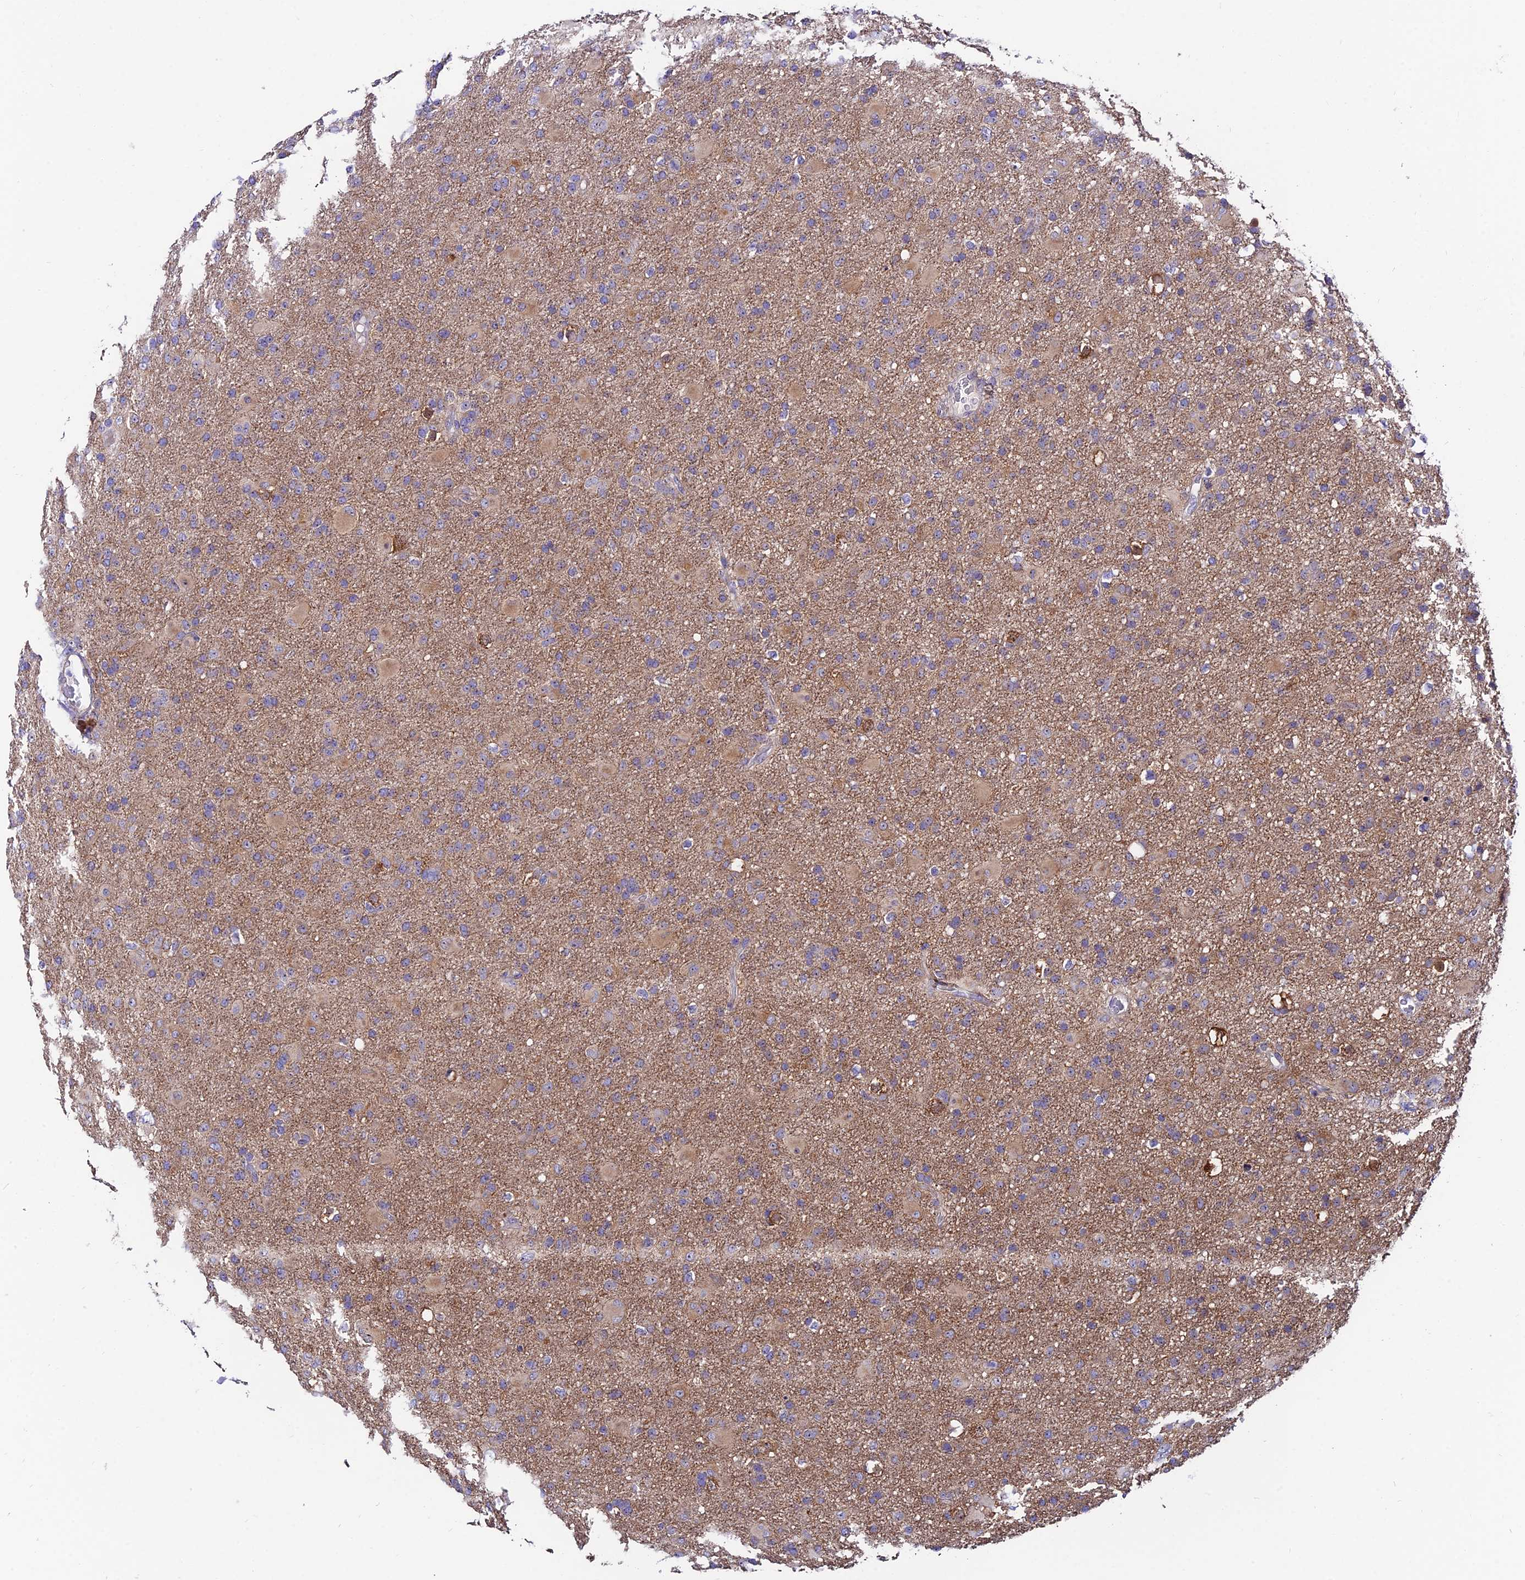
{"staining": {"intensity": "weak", "quantity": "25%-75%", "location": "cytoplasmic/membranous"}, "tissue": "glioma", "cell_type": "Tumor cells", "image_type": "cancer", "snomed": [{"axis": "morphology", "description": "Glioma, malignant, Low grade"}, {"axis": "topography", "description": "Brain"}], "caption": "The immunohistochemical stain shows weak cytoplasmic/membranous positivity in tumor cells of glioma tissue. (DAB (3,3'-diaminobenzidine) IHC, brown staining for protein, blue staining for nuclei).", "gene": "DUSP29", "patient": {"sex": "male", "age": 65}}